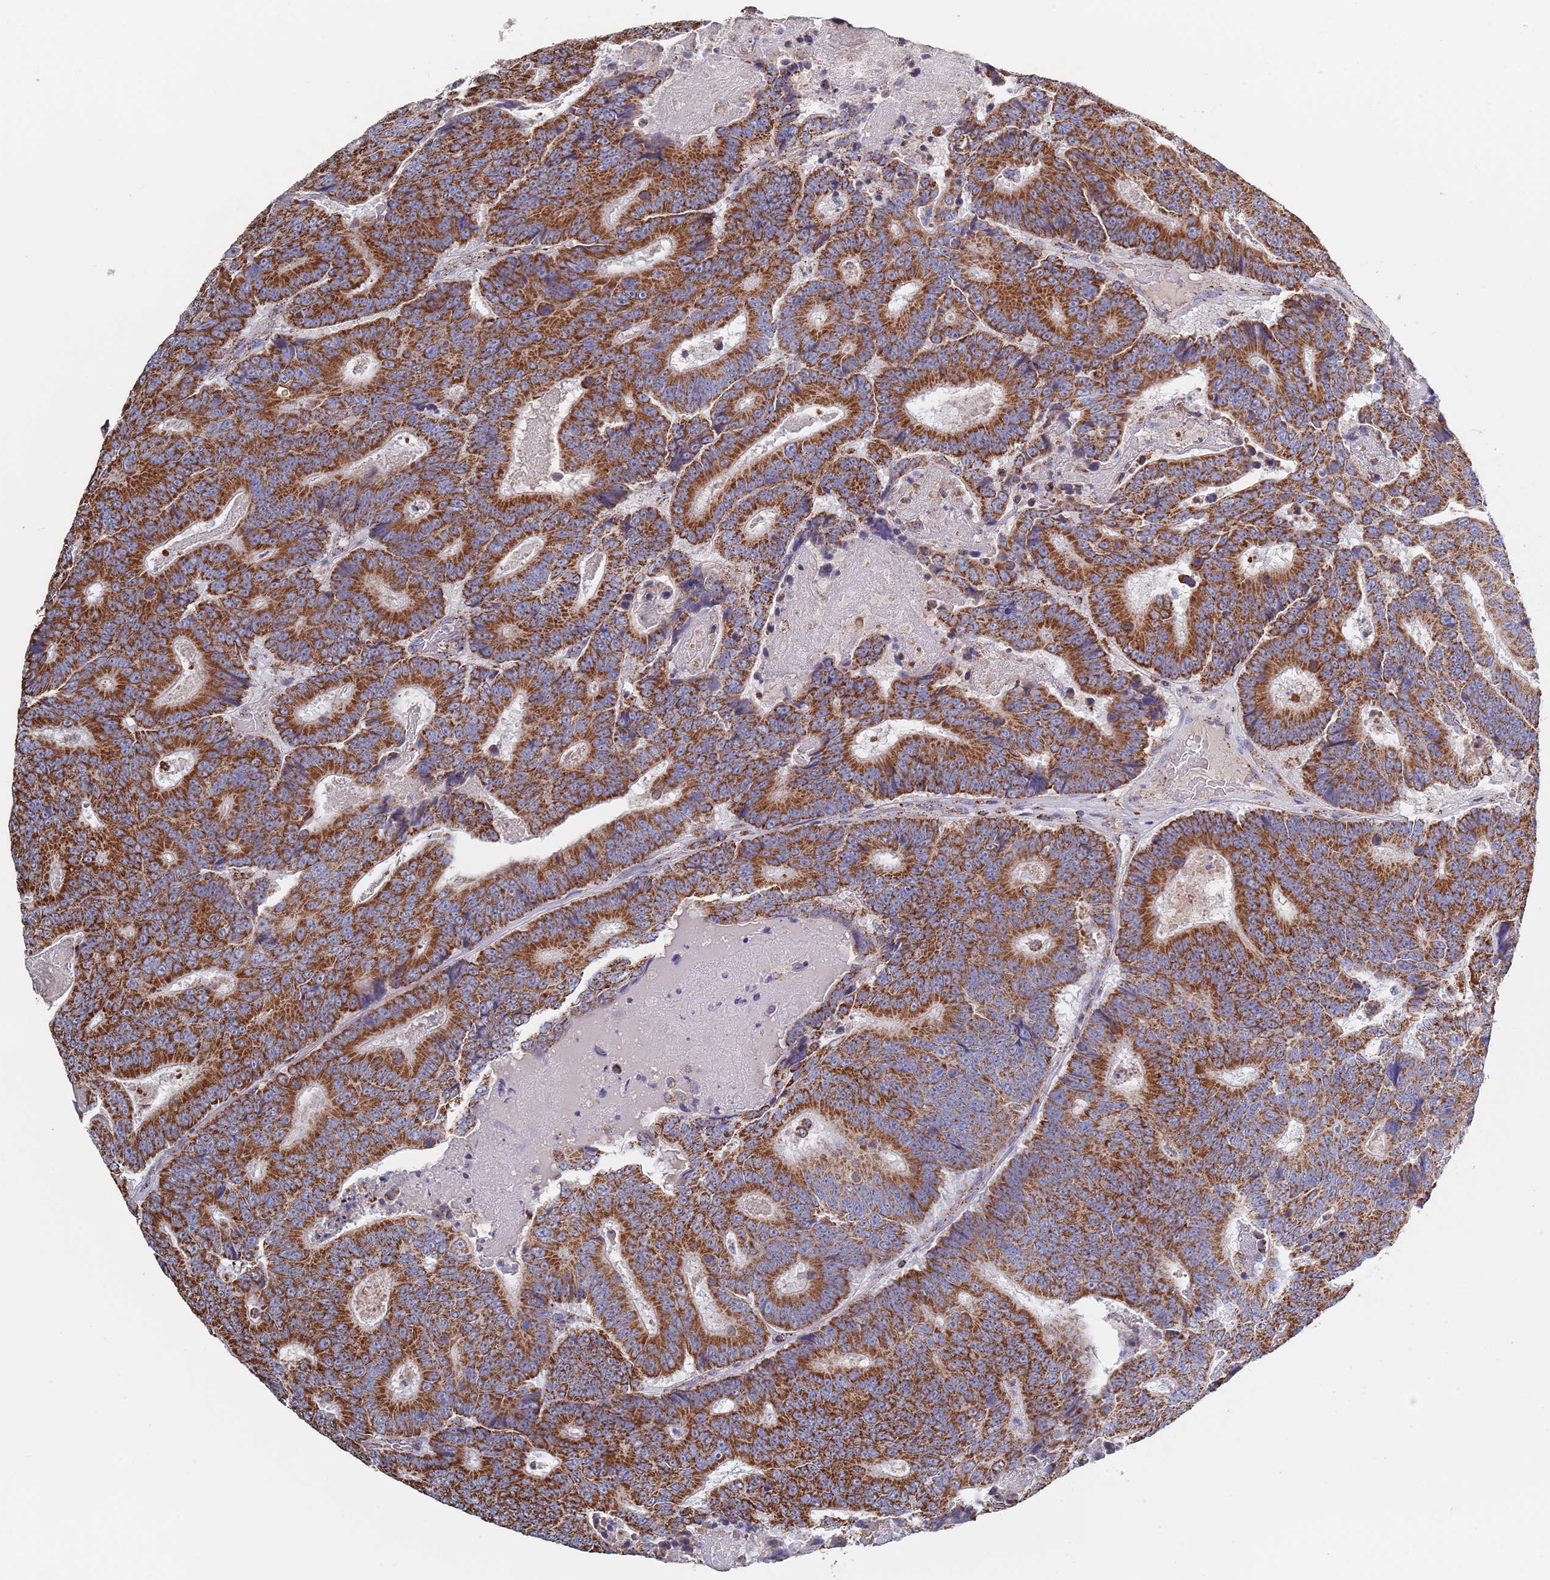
{"staining": {"intensity": "strong", "quantity": ">75%", "location": "cytoplasmic/membranous"}, "tissue": "colorectal cancer", "cell_type": "Tumor cells", "image_type": "cancer", "snomed": [{"axis": "morphology", "description": "Adenocarcinoma, NOS"}, {"axis": "topography", "description": "Colon"}], "caption": "Tumor cells exhibit strong cytoplasmic/membranous positivity in about >75% of cells in colorectal cancer (adenocarcinoma).", "gene": "PGP", "patient": {"sex": "male", "age": 83}}